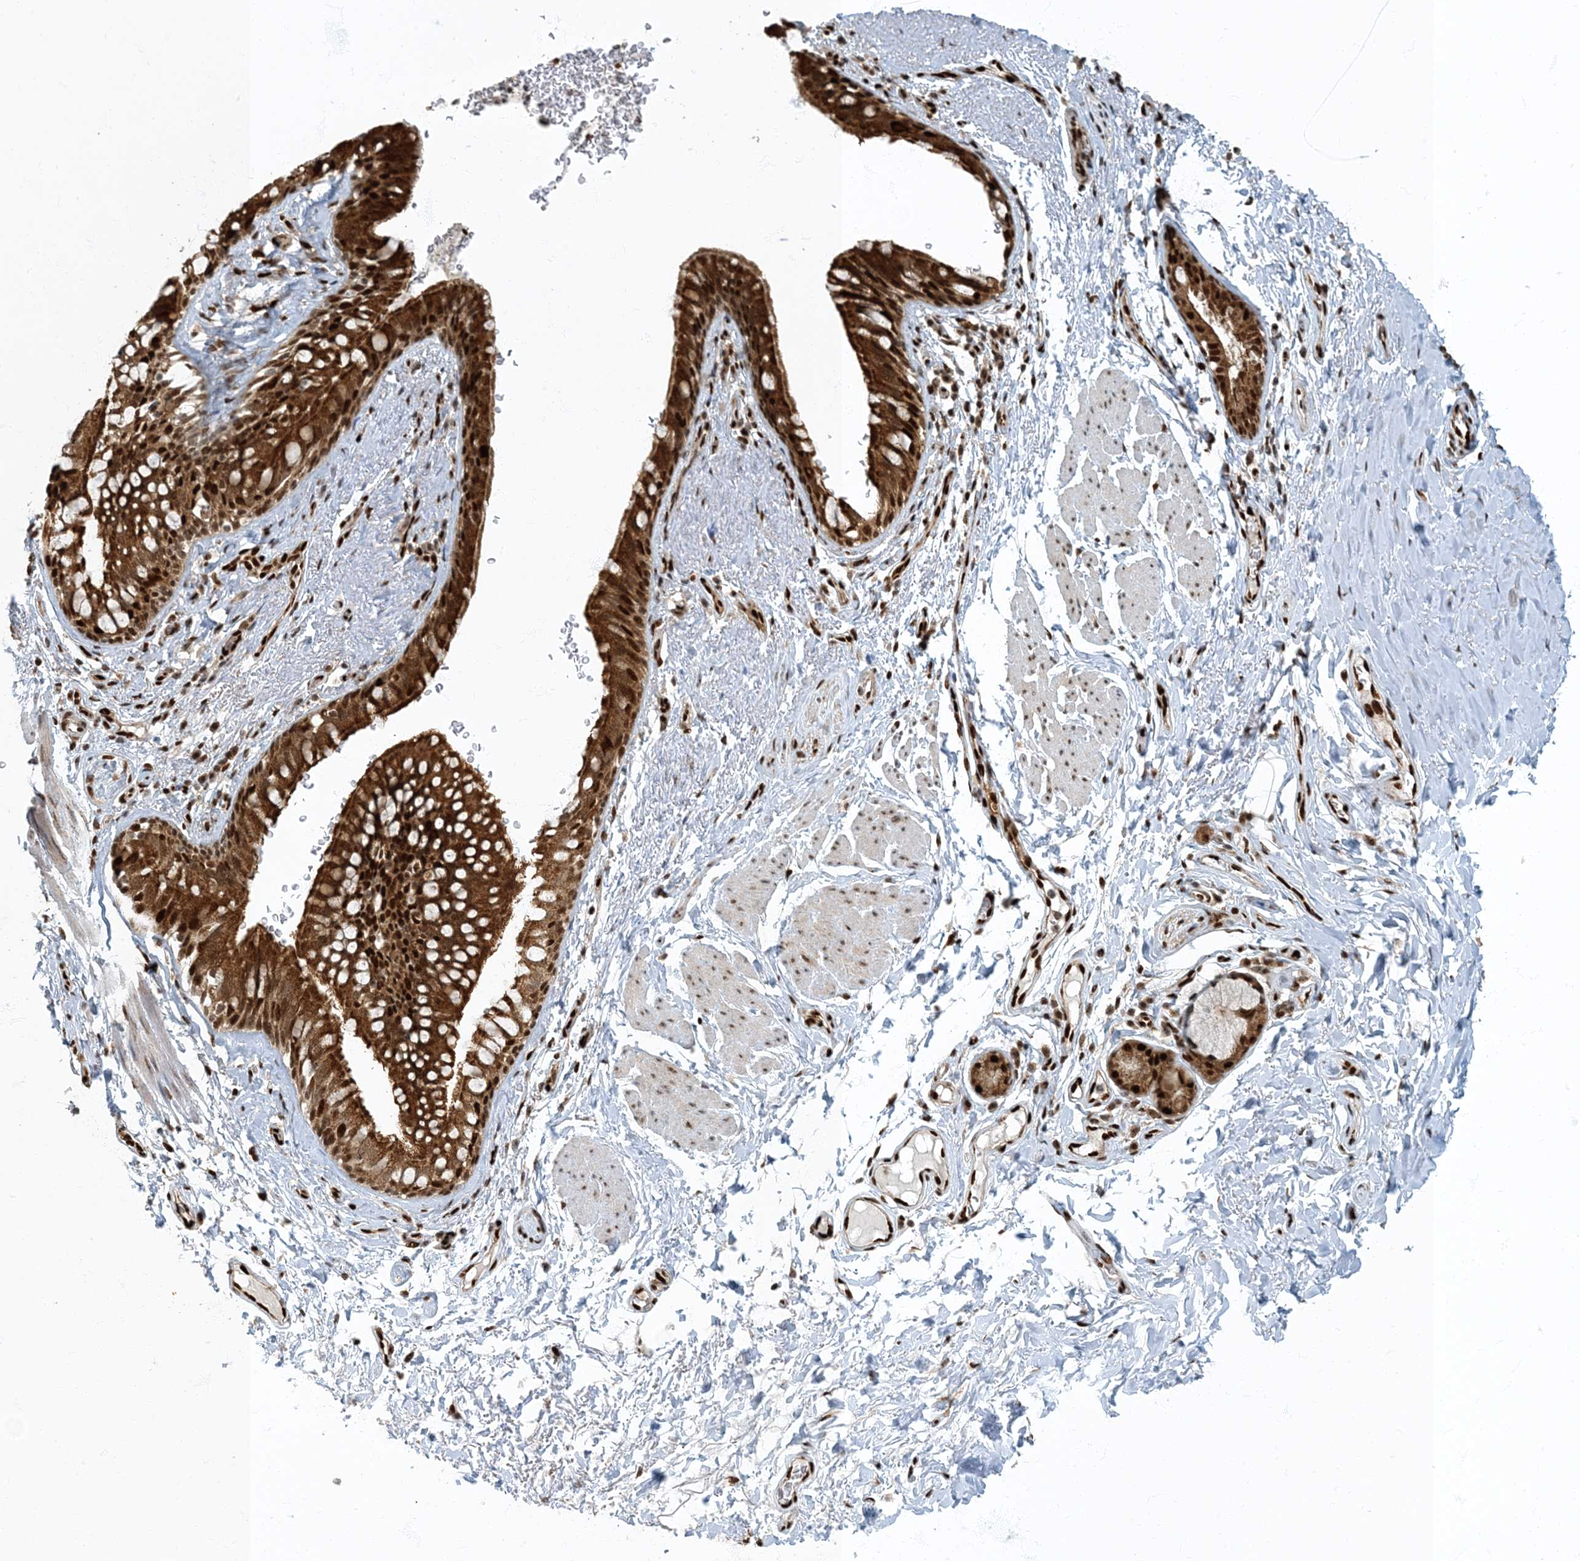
{"staining": {"intensity": "strong", "quantity": ">75%", "location": "cytoplasmic/membranous,nuclear"}, "tissue": "bronchus", "cell_type": "Respiratory epithelial cells", "image_type": "normal", "snomed": [{"axis": "morphology", "description": "Normal tissue, NOS"}, {"axis": "topography", "description": "Cartilage tissue"}, {"axis": "topography", "description": "Bronchus"}], "caption": "Approximately >75% of respiratory epithelial cells in benign human bronchus show strong cytoplasmic/membranous,nuclear protein positivity as visualized by brown immunohistochemical staining.", "gene": "MBD1", "patient": {"sex": "female", "age": 36}}